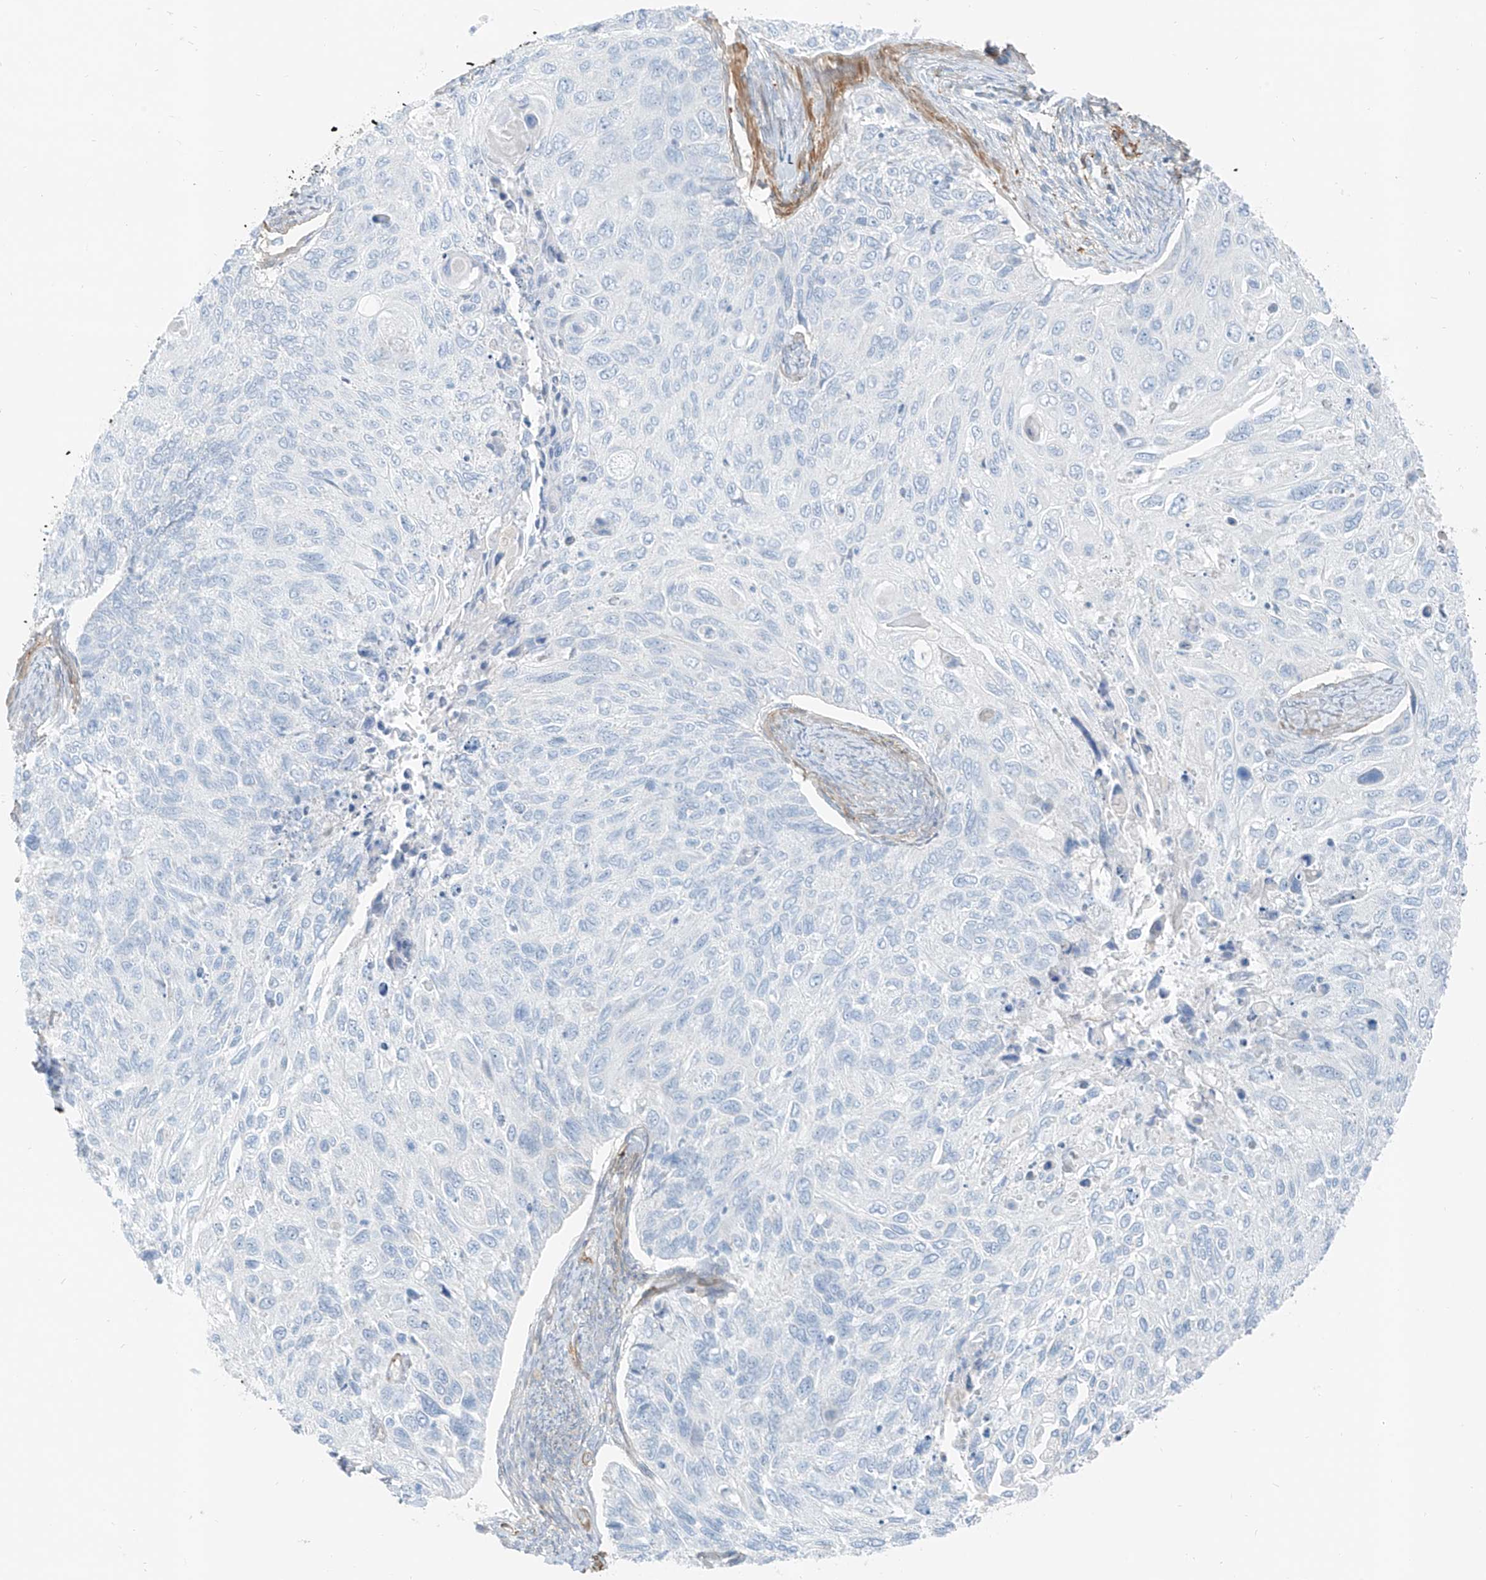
{"staining": {"intensity": "negative", "quantity": "none", "location": "none"}, "tissue": "cervical cancer", "cell_type": "Tumor cells", "image_type": "cancer", "snomed": [{"axis": "morphology", "description": "Squamous cell carcinoma, NOS"}, {"axis": "topography", "description": "Cervix"}], "caption": "Tumor cells show no significant positivity in squamous cell carcinoma (cervical).", "gene": "SMCP", "patient": {"sex": "female", "age": 70}}